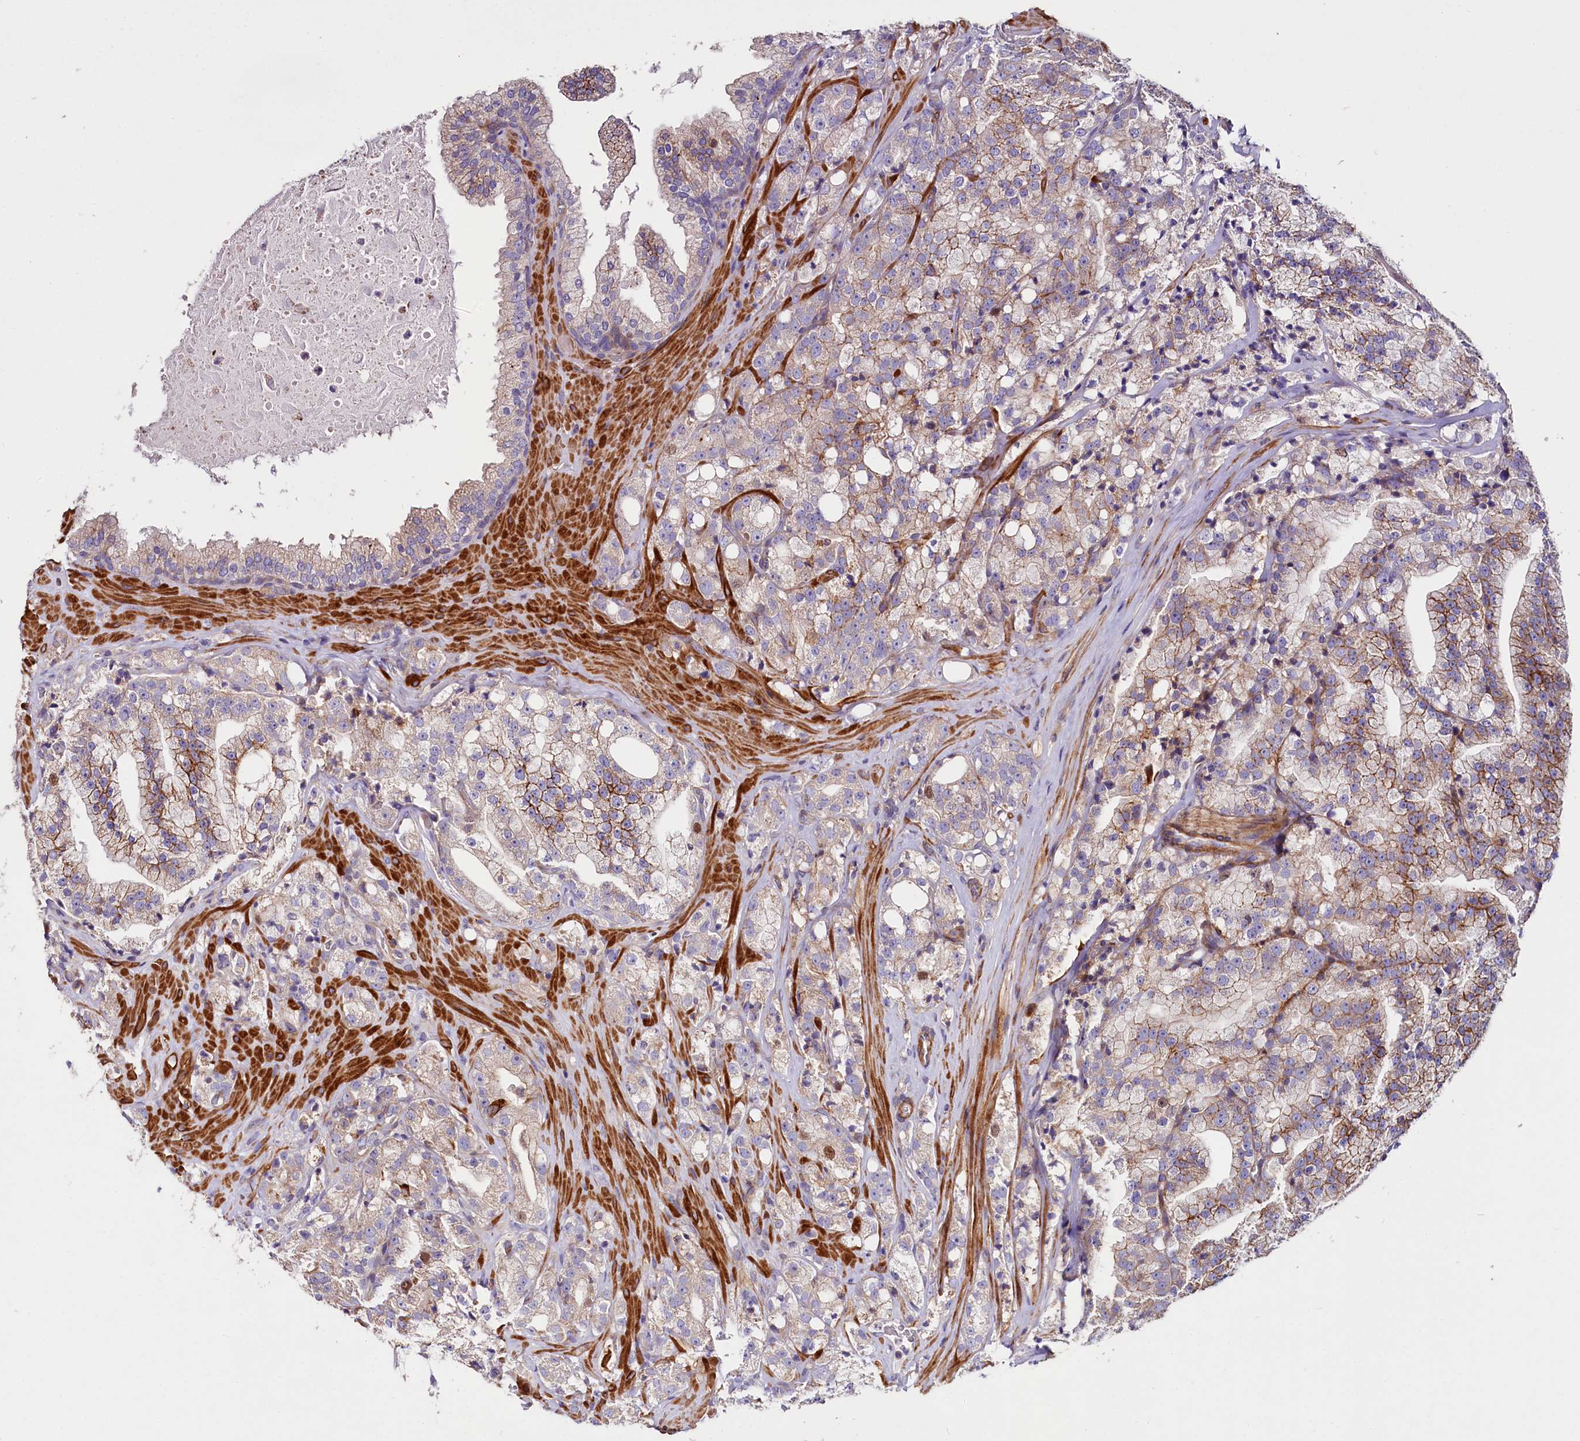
{"staining": {"intensity": "moderate", "quantity": "25%-75%", "location": "cytoplasmic/membranous"}, "tissue": "prostate cancer", "cell_type": "Tumor cells", "image_type": "cancer", "snomed": [{"axis": "morphology", "description": "Adenocarcinoma, High grade"}, {"axis": "topography", "description": "Prostate"}], "caption": "A brown stain labels moderate cytoplasmic/membranous positivity of a protein in human adenocarcinoma (high-grade) (prostate) tumor cells.", "gene": "WNT8A", "patient": {"sex": "male", "age": 64}}